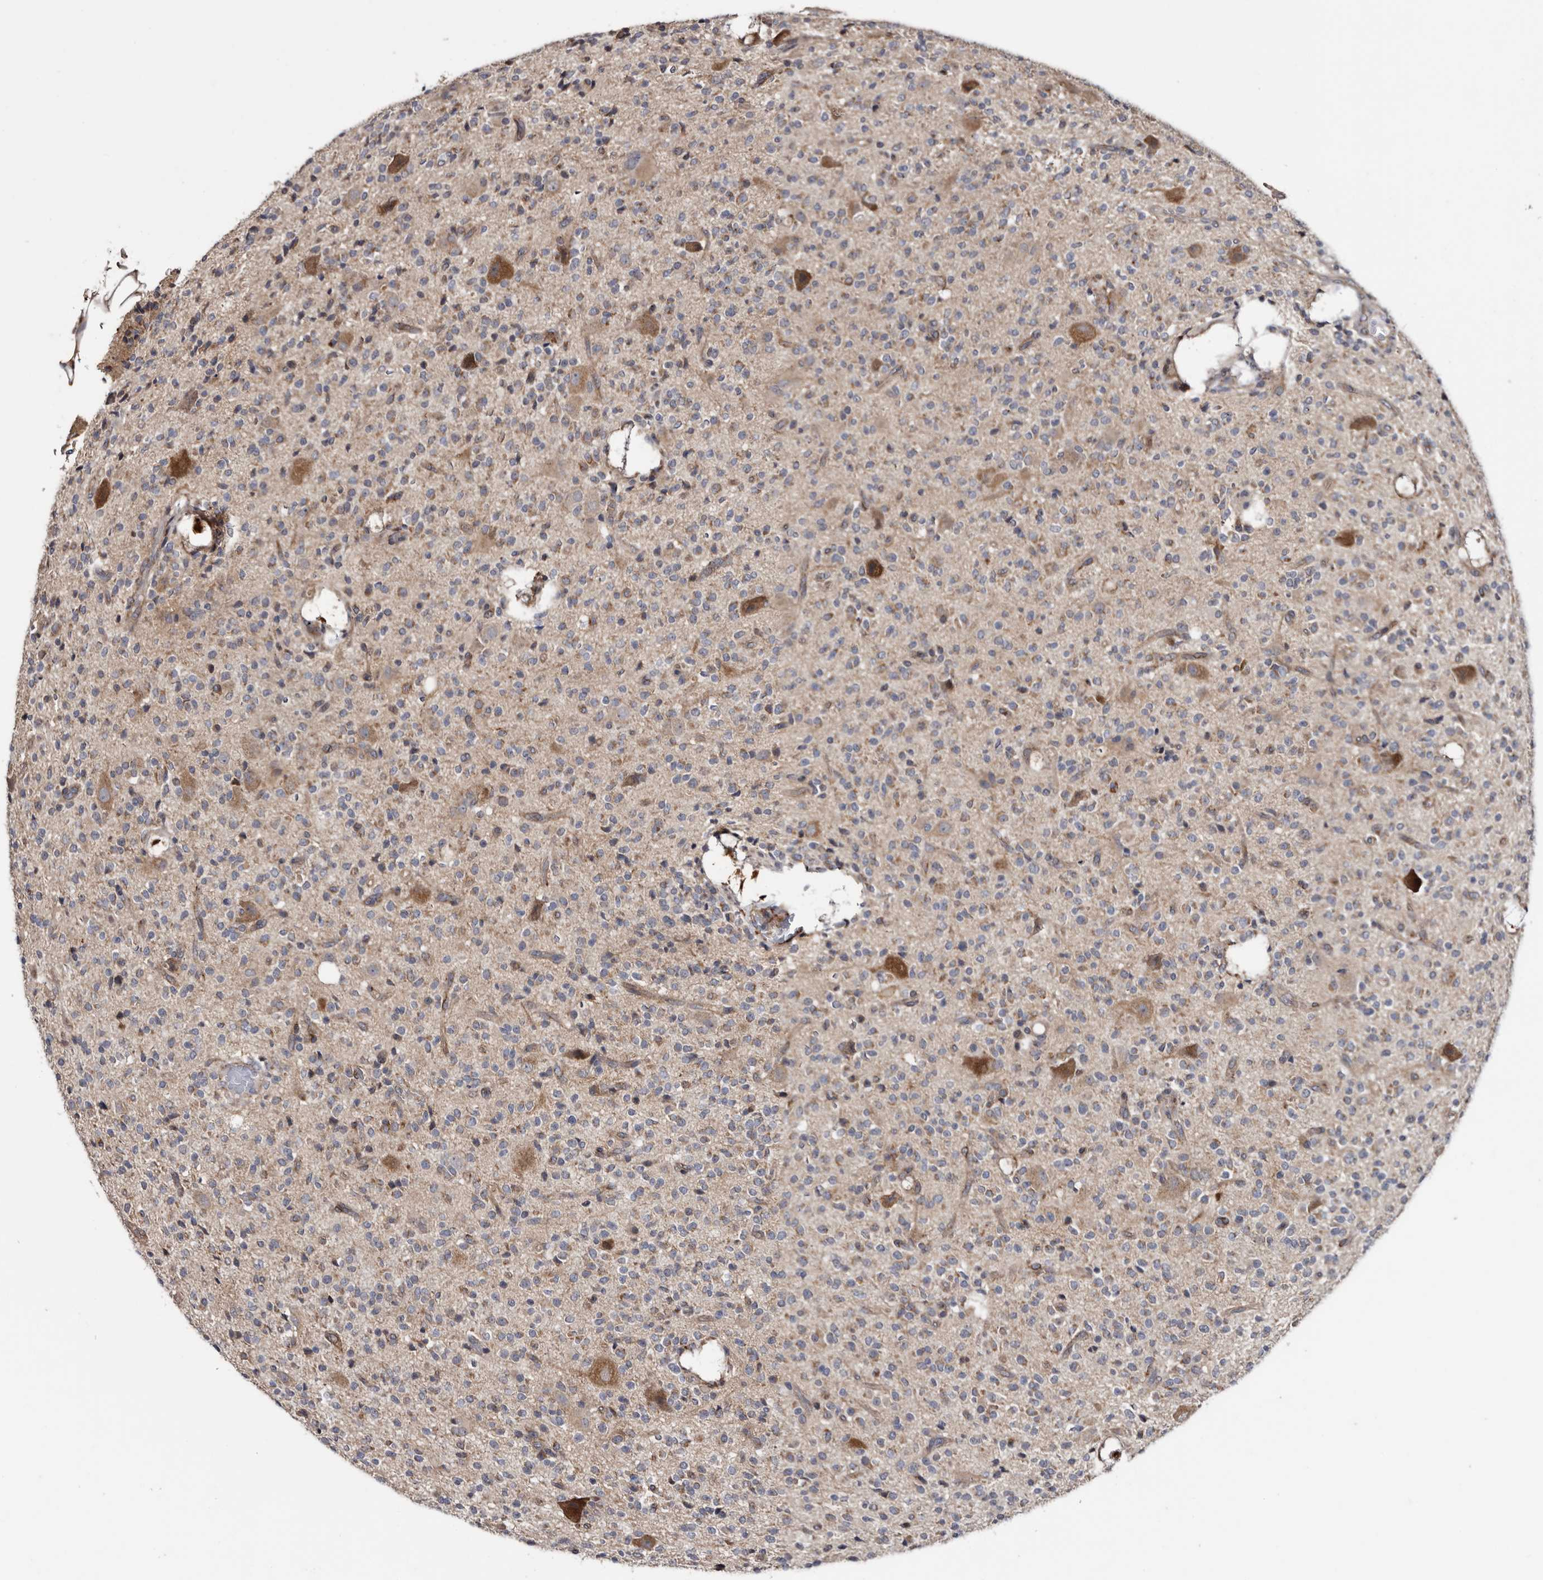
{"staining": {"intensity": "weak", "quantity": "<25%", "location": "cytoplasmic/membranous"}, "tissue": "glioma", "cell_type": "Tumor cells", "image_type": "cancer", "snomed": [{"axis": "morphology", "description": "Glioma, malignant, High grade"}, {"axis": "topography", "description": "Brain"}], "caption": "A high-resolution image shows immunohistochemistry staining of malignant glioma (high-grade), which shows no significant positivity in tumor cells. (Stains: DAB immunohistochemistry with hematoxylin counter stain, Microscopy: brightfield microscopy at high magnification).", "gene": "ARMCX2", "patient": {"sex": "male", "age": 34}}